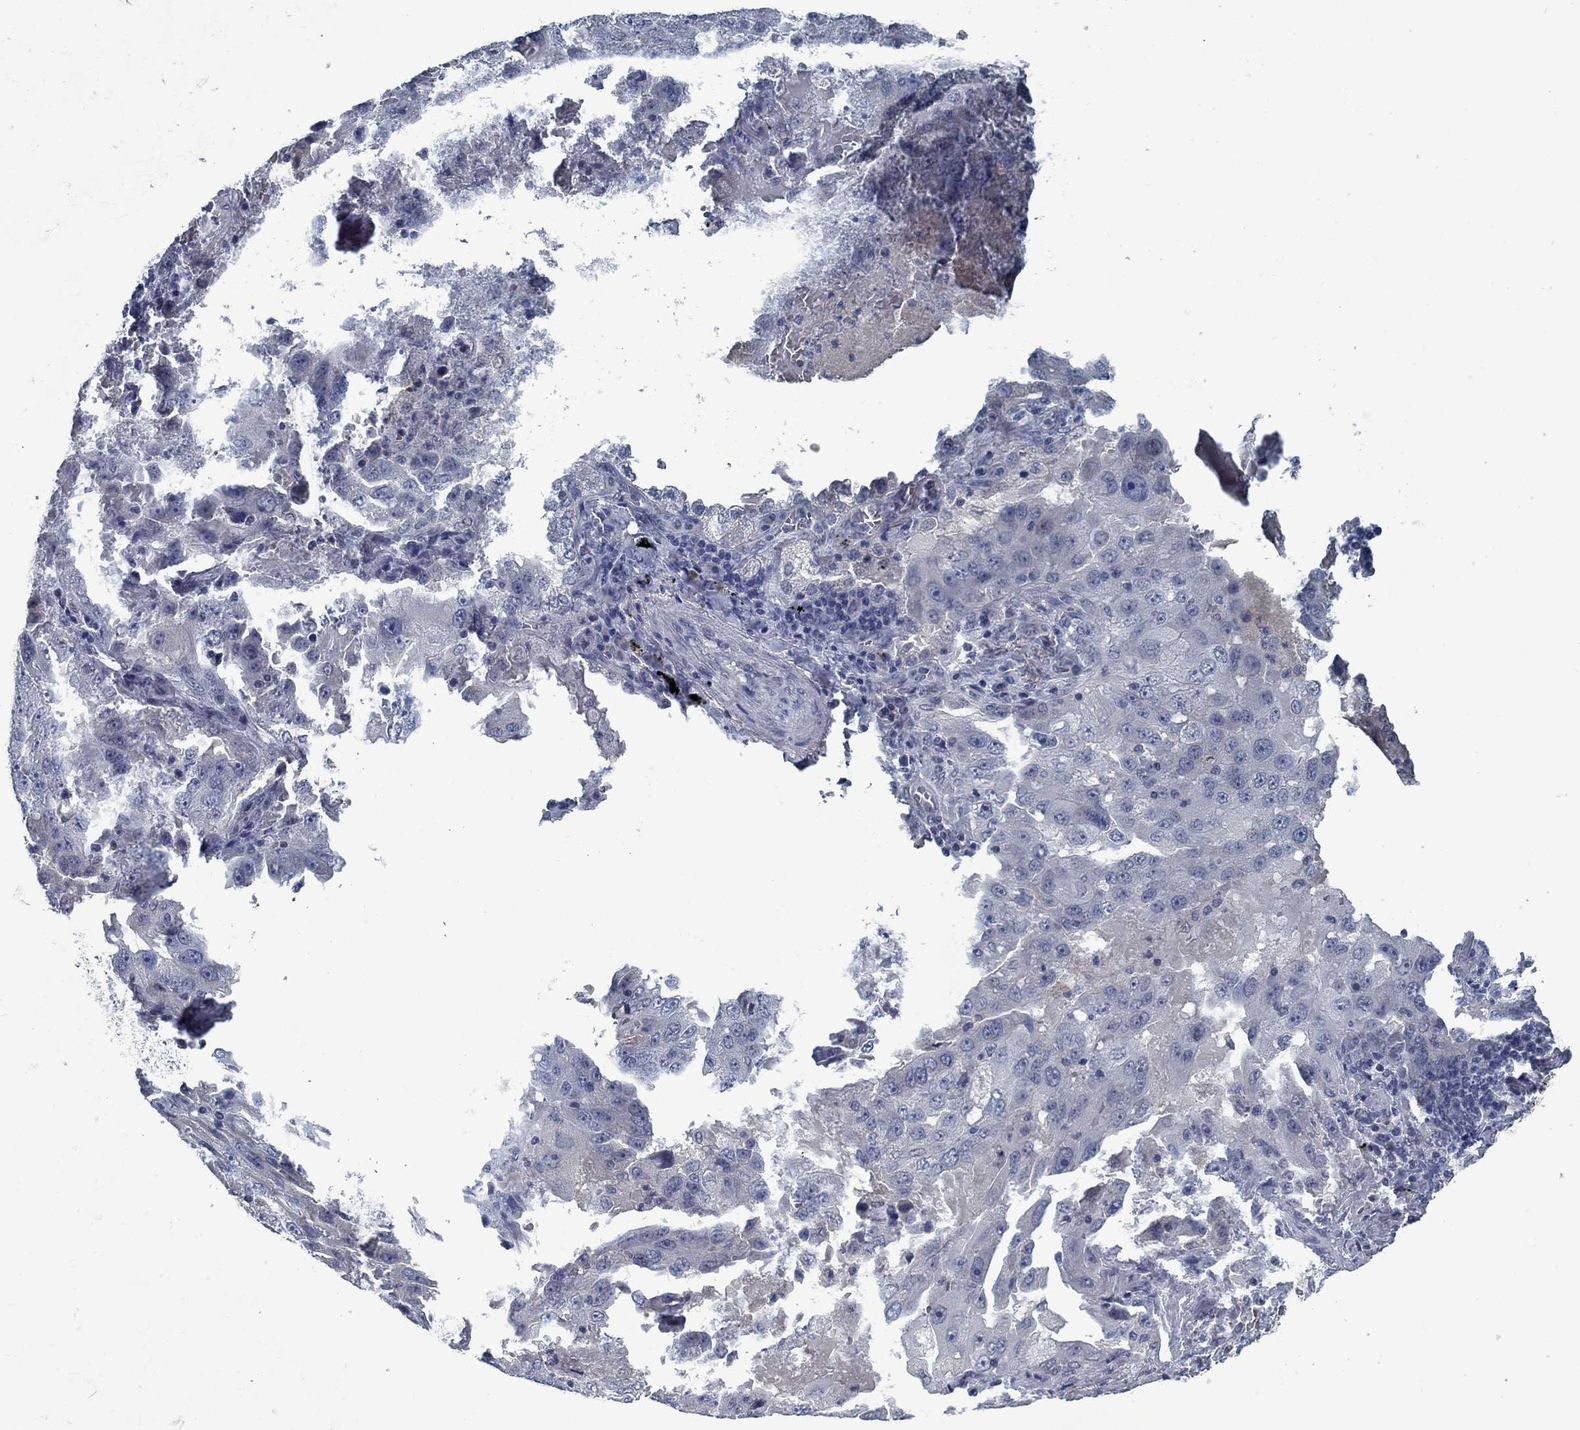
{"staining": {"intensity": "negative", "quantity": "none", "location": "none"}, "tissue": "lung cancer", "cell_type": "Tumor cells", "image_type": "cancer", "snomed": [{"axis": "morphology", "description": "Adenocarcinoma, NOS"}, {"axis": "topography", "description": "Lung"}], "caption": "Protein analysis of adenocarcinoma (lung) displays no significant expression in tumor cells.", "gene": "PNMA8A", "patient": {"sex": "female", "age": 61}}